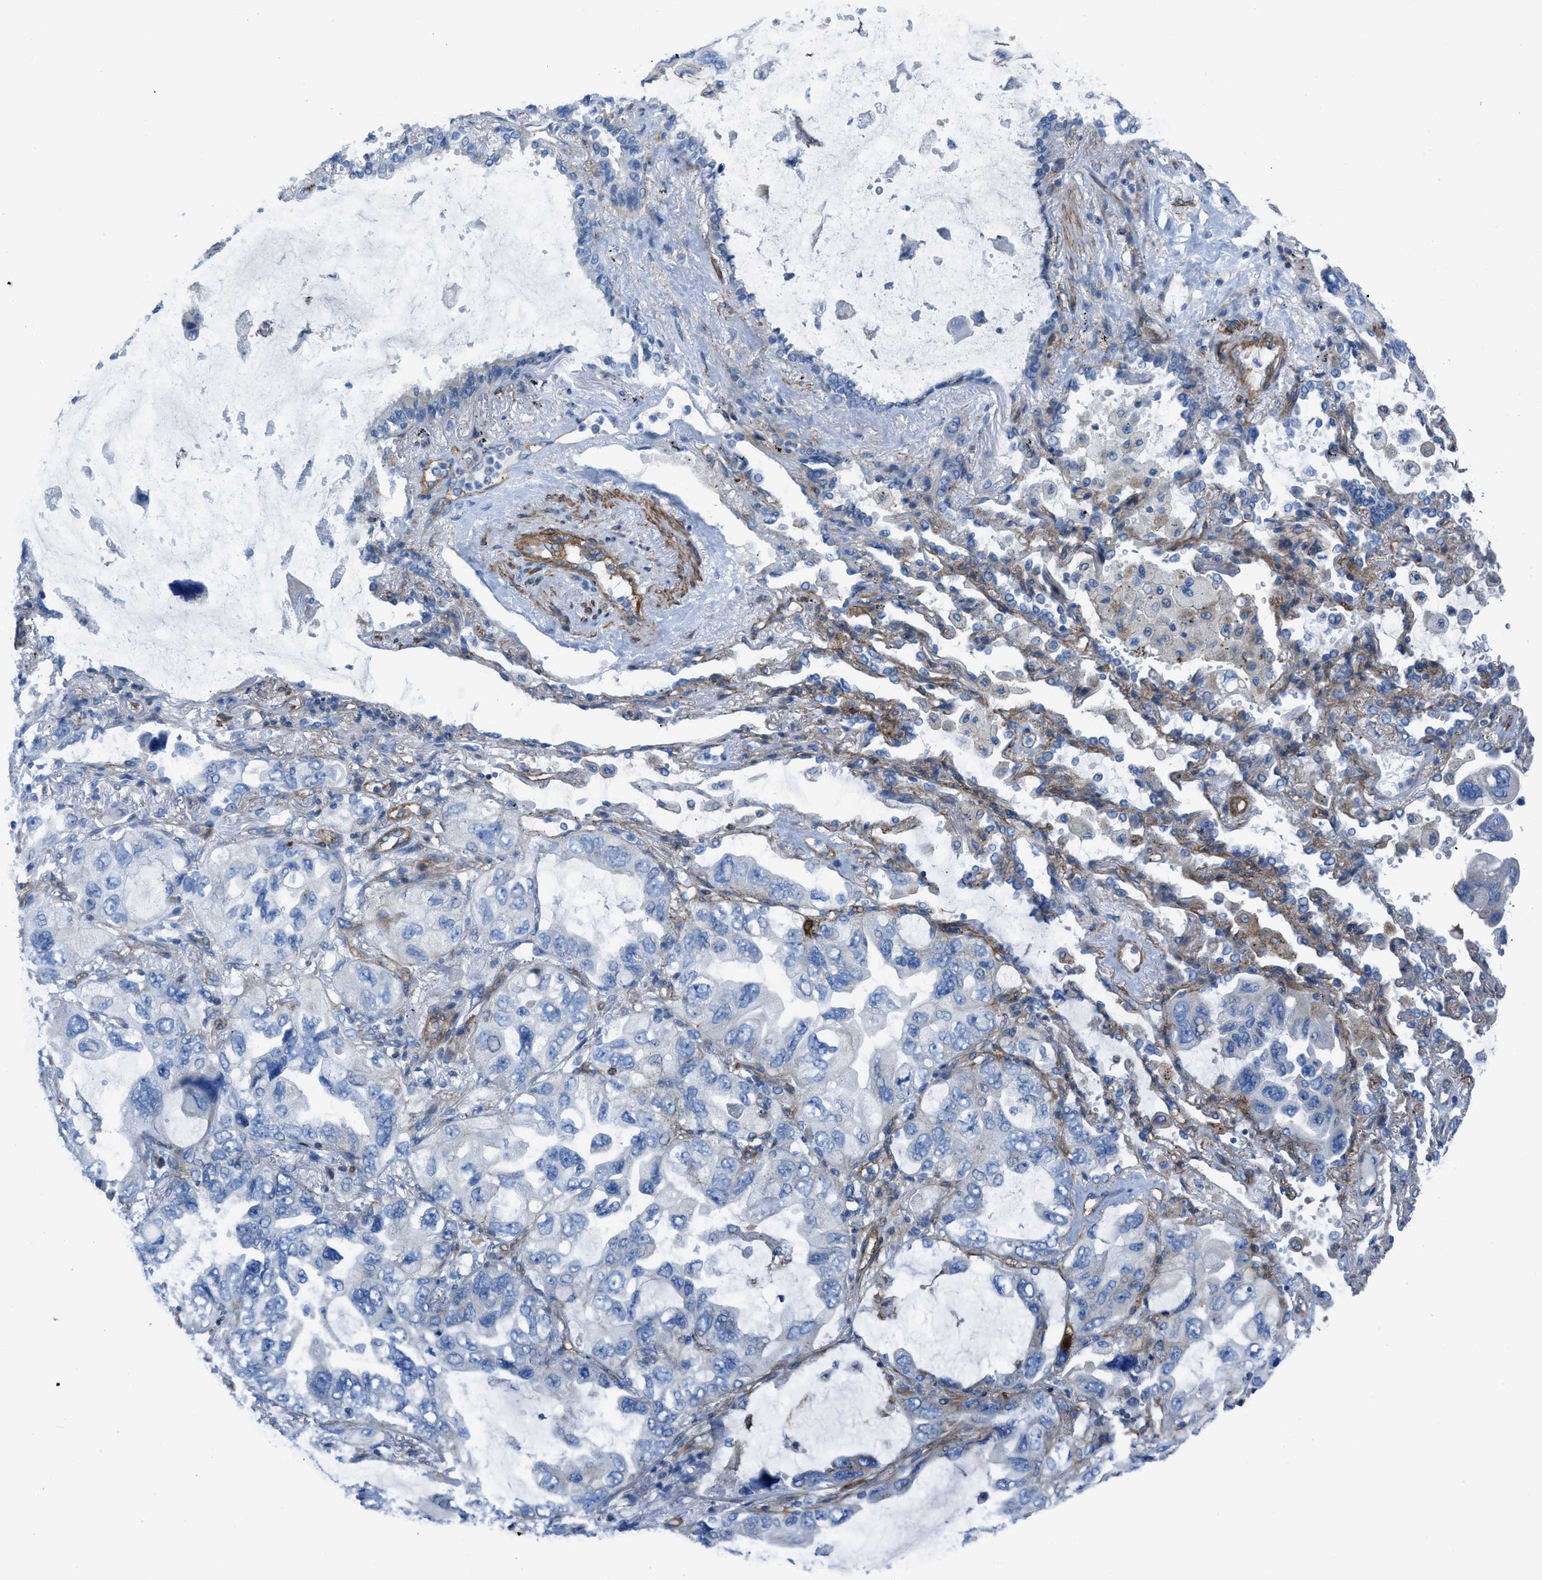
{"staining": {"intensity": "negative", "quantity": "none", "location": "none"}, "tissue": "lung cancer", "cell_type": "Tumor cells", "image_type": "cancer", "snomed": [{"axis": "morphology", "description": "Squamous cell carcinoma, NOS"}, {"axis": "topography", "description": "Lung"}], "caption": "Squamous cell carcinoma (lung) was stained to show a protein in brown. There is no significant staining in tumor cells.", "gene": "KCNH7", "patient": {"sex": "female", "age": 73}}